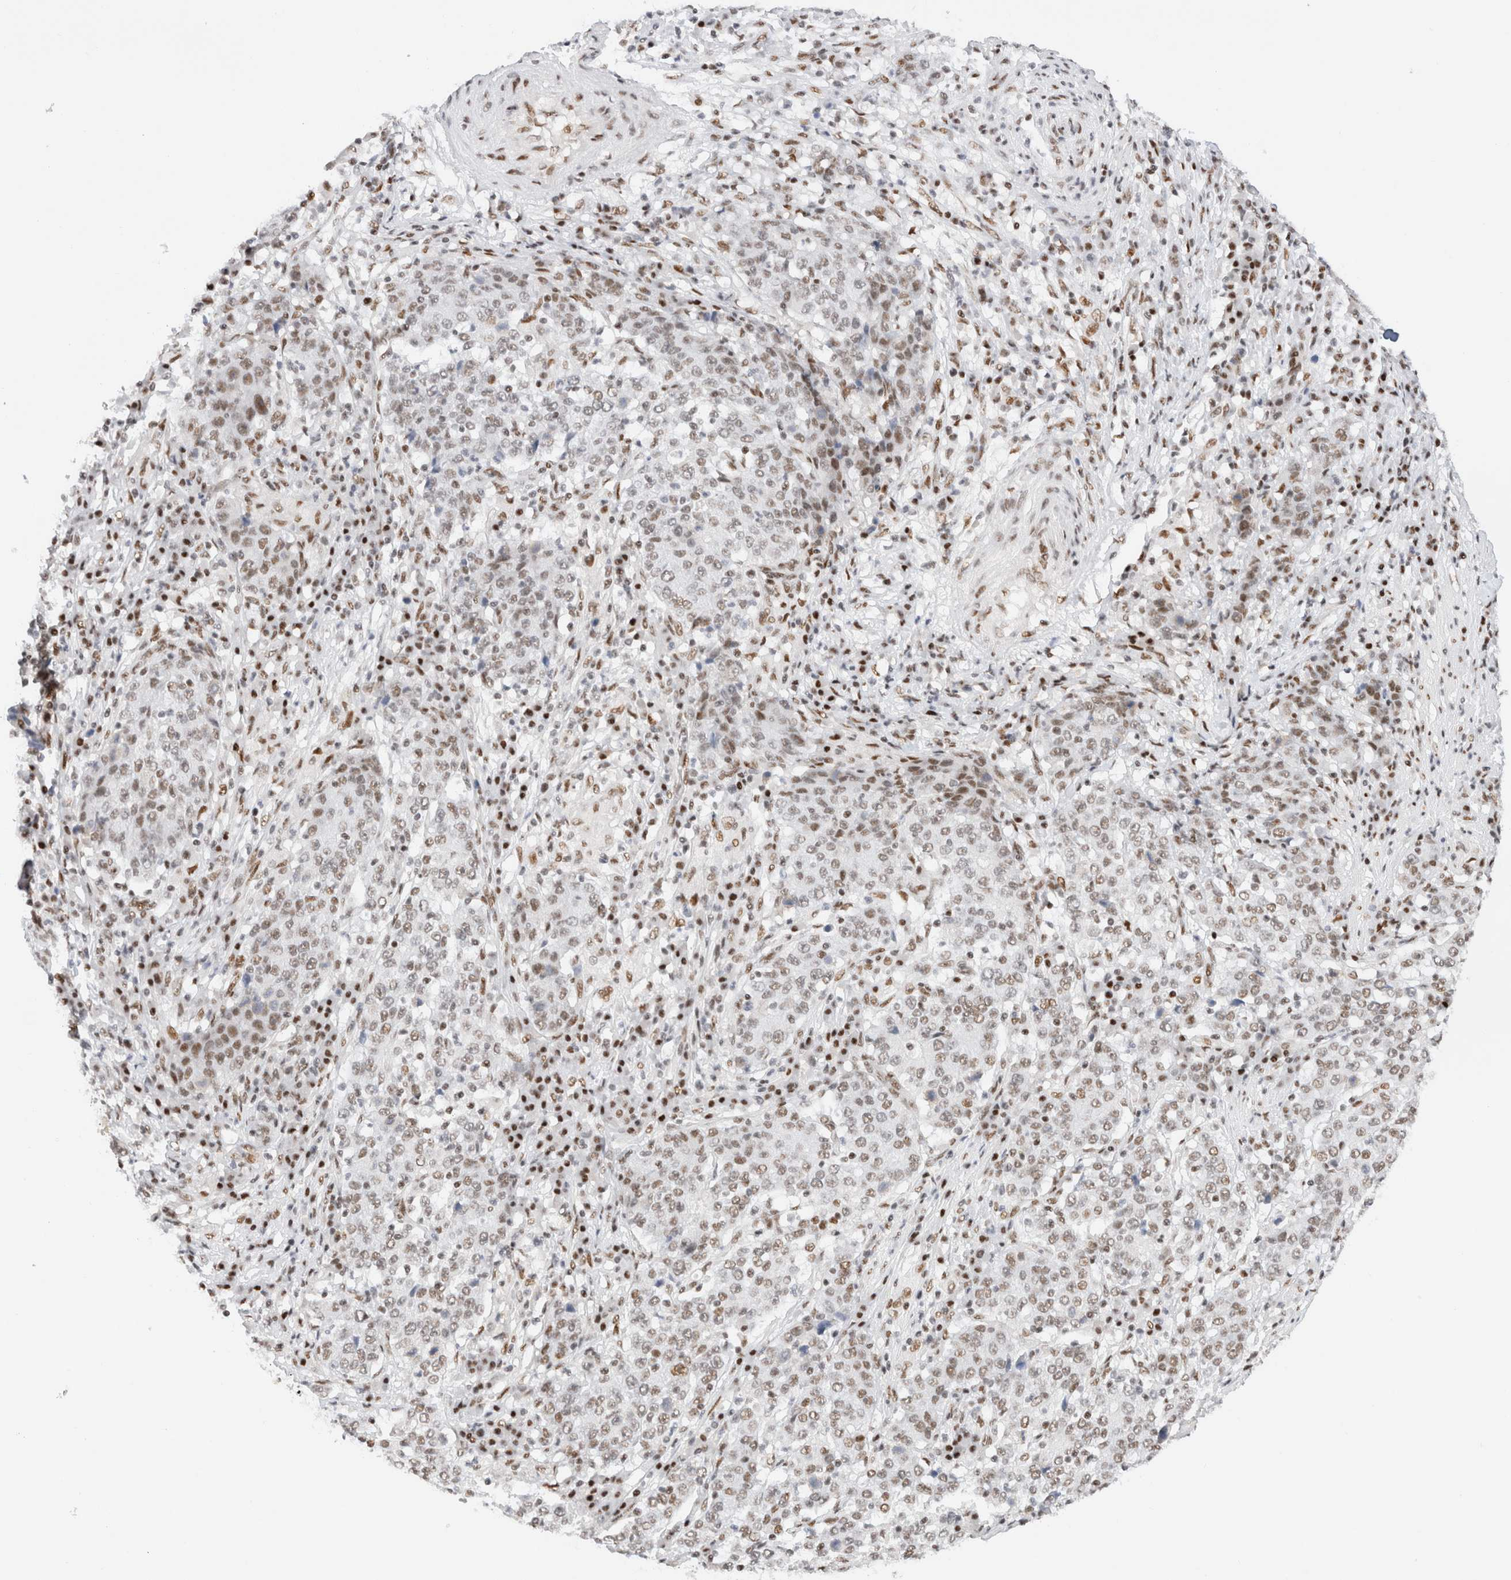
{"staining": {"intensity": "weak", "quantity": ">75%", "location": "nuclear"}, "tissue": "stomach cancer", "cell_type": "Tumor cells", "image_type": "cancer", "snomed": [{"axis": "morphology", "description": "Adenocarcinoma, NOS"}, {"axis": "topography", "description": "Stomach"}], "caption": "Immunohistochemical staining of stomach cancer (adenocarcinoma) displays weak nuclear protein expression in approximately >75% of tumor cells.", "gene": "ZNF282", "patient": {"sex": "male", "age": 59}}